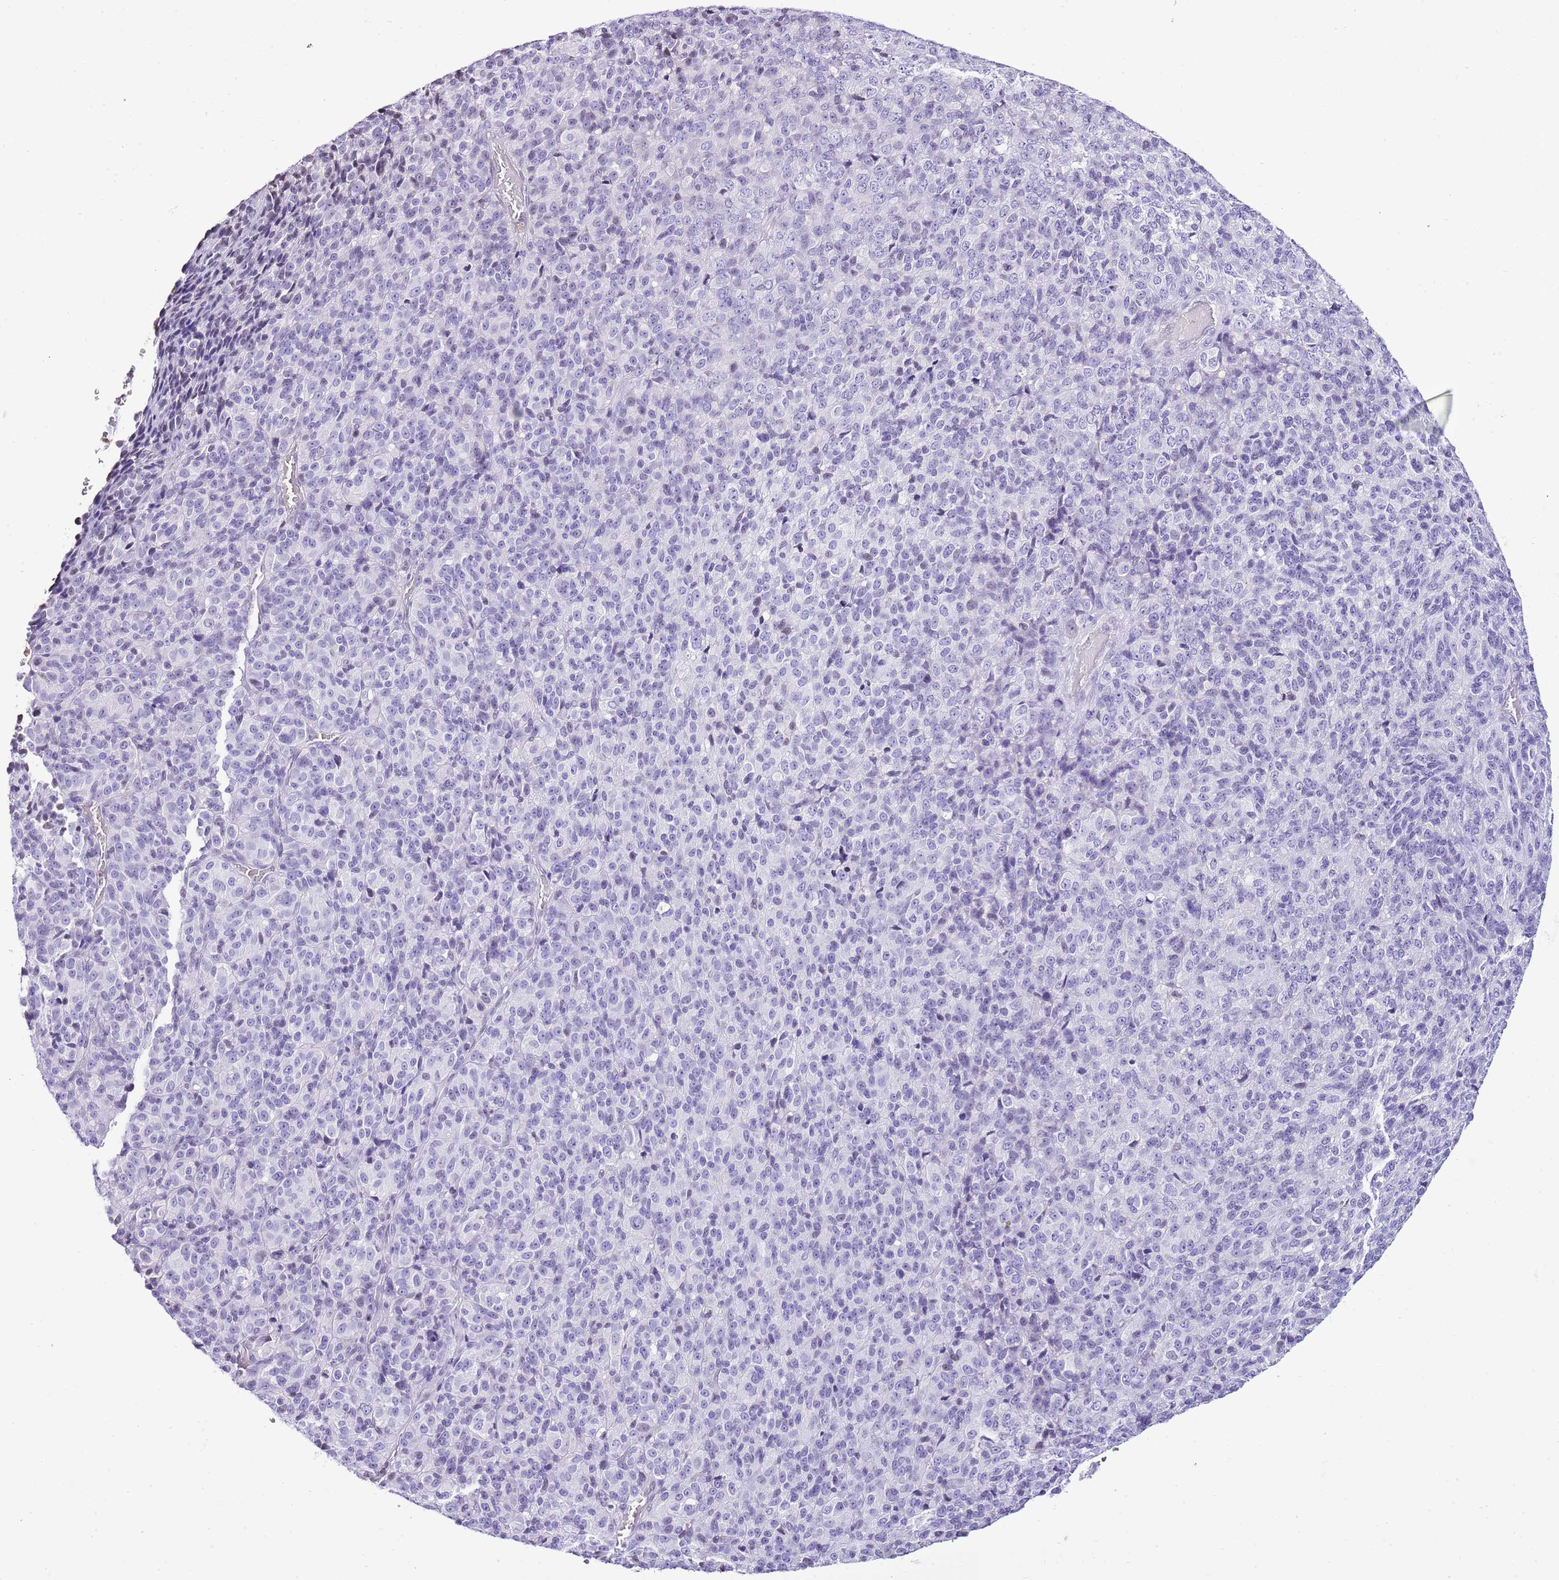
{"staining": {"intensity": "negative", "quantity": "none", "location": "none"}, "tissue": "melanoma", "cell_type": "Tumor cells", "image_type": "cancer", "snomed": [{"axis": "morphology", "description": "Malignant melanoma, Metastatic site"}, {"axis": "topography", "description": "Brain"}], "caption": "Tumor cells are negative for protein expression in human malignant melanoma (metastatic site).", "gene": "PRR15", "patient": {"sex": "female", "age": 56}}